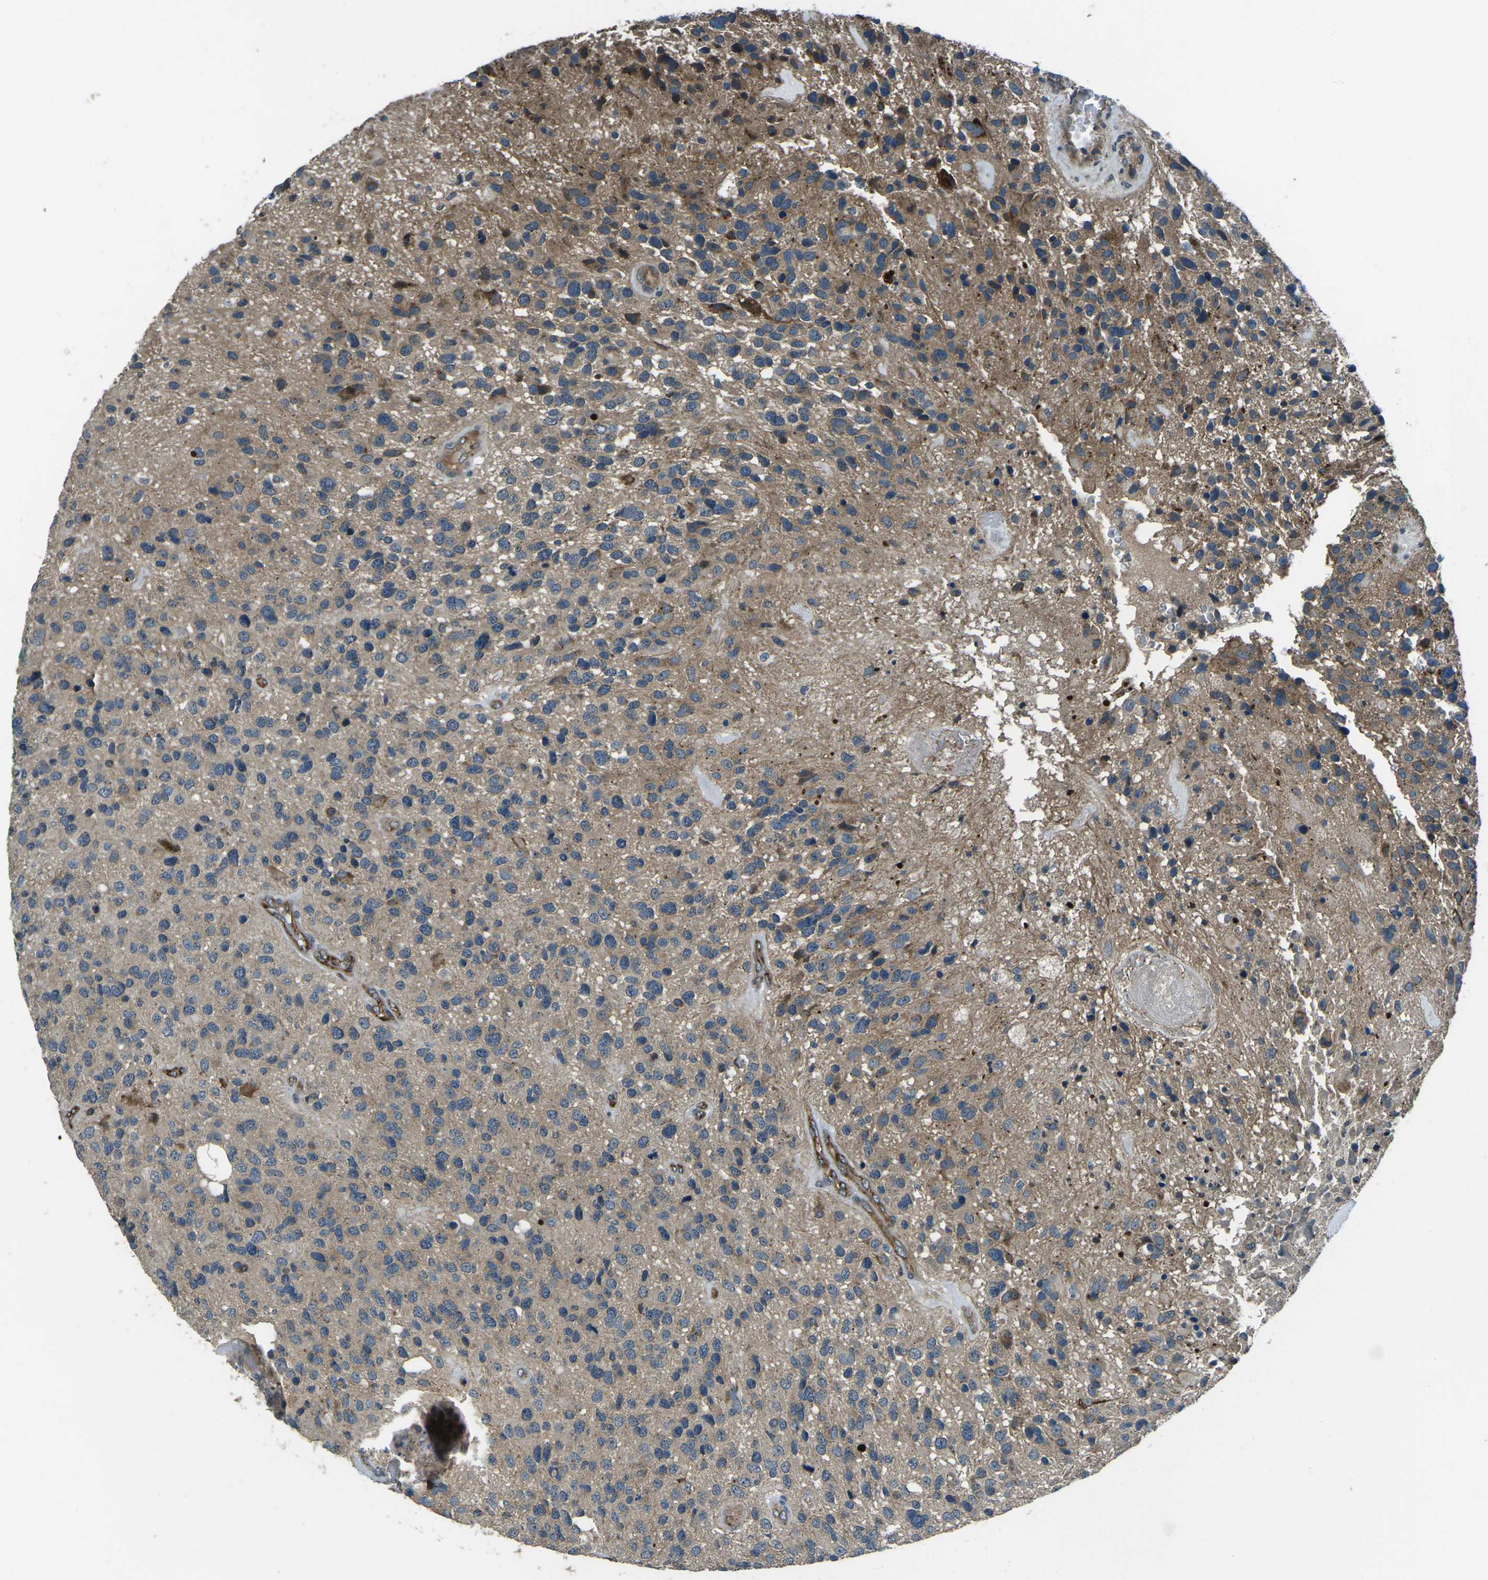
{"staining": {"intensity": "weak", "quantity": "<25%", "location": "cytoplasmic/membranous"}, "tissue": "glioma", "cell_type": "Tumor cells", "image_type": "cancer", "snomed": [{"axis": "morphology", "description": "Glioma, malignant, High grade"}, {"axis": "topography", "description": "Brain"}], "caption": "Immunohistochemical staining of human malignant high-grade glioma displays no significant positivity in tumor cells.", "gene": "AFAP1", "patient": {"sex": "female", "age": 58}}